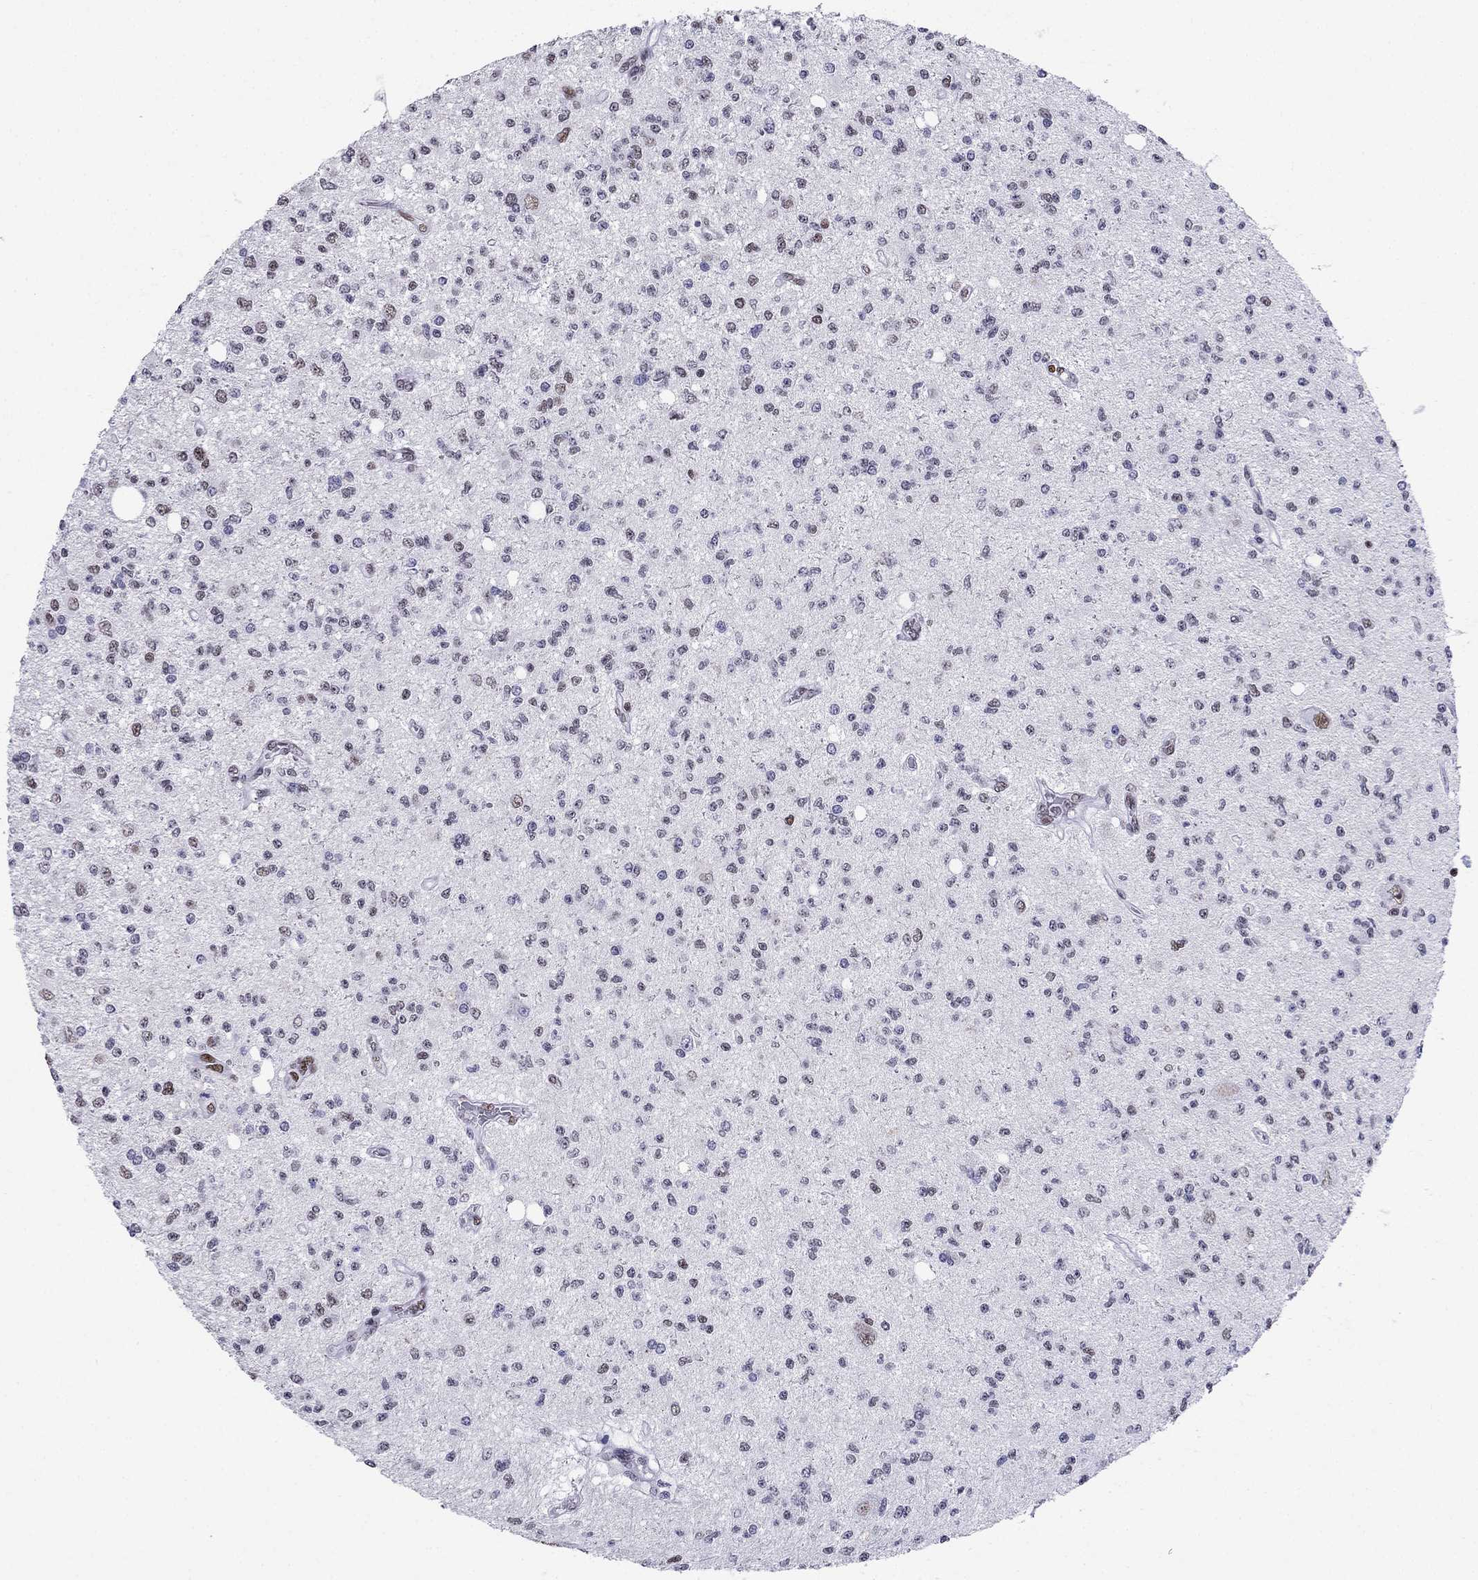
{"staining": {"intensity": "weak", "quantity": "<25%", "location": "nuclear"}, "tissue": "glioma", "cell_type": "Tumor cells", "image_type": "cancer", "snomed": [{"axis": "morphology", "description": "Glioma, malignant, Low grade"}, {"axis": "topography", "description": "Brain"}], "caption": "This is a micrograph of immunohistochemistry (IHC) staining of malignant glioma (low-grade), which shows no expression in tumor cells.", "gene": "PPM1G", "patient": {"sex": "male", "age": 67}}